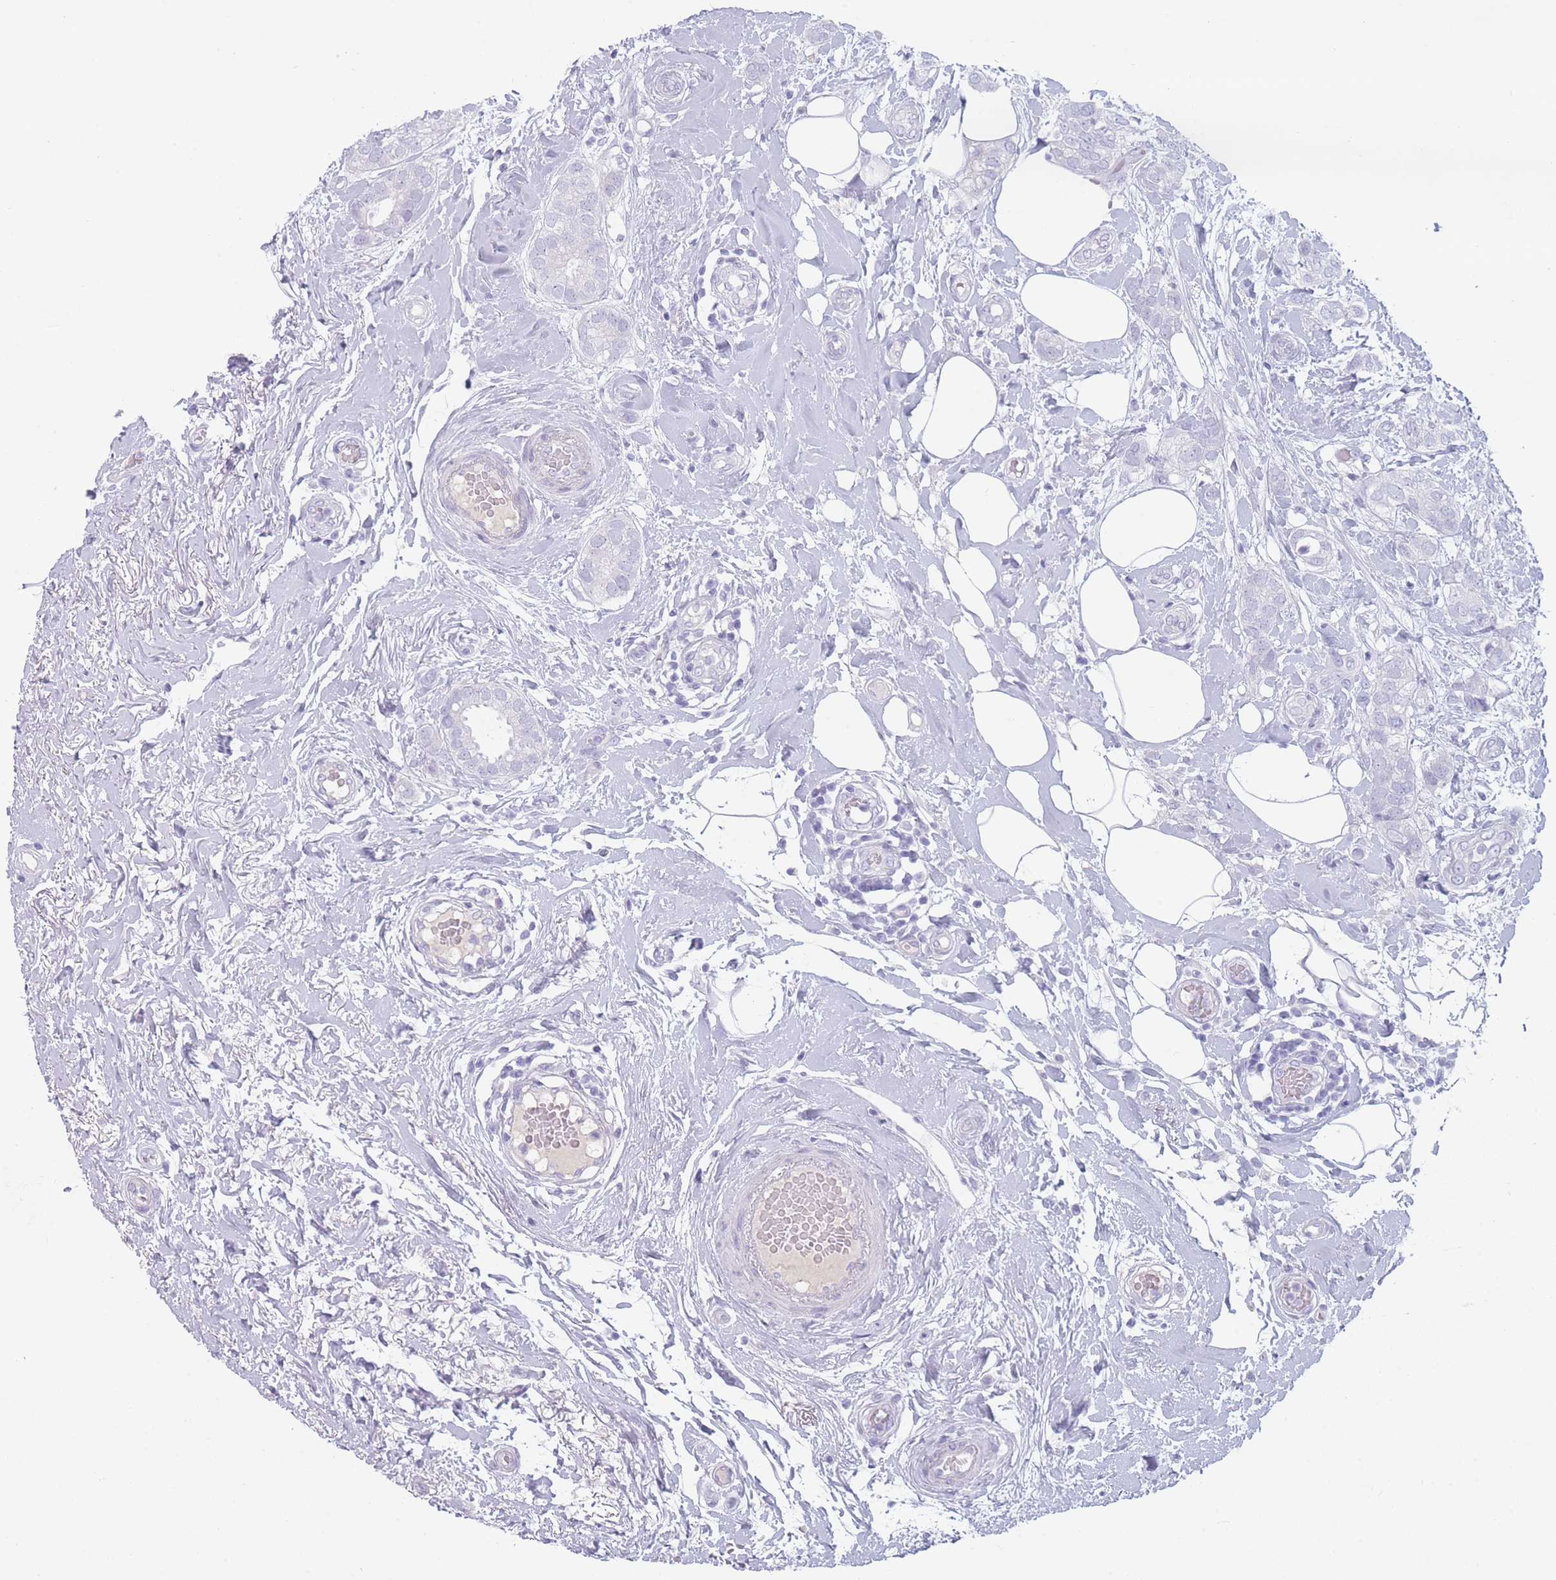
{"staining": {"intensity": "negative", "quantity": "none", "location": "none"}, "tissue": "breast cancer", "cell_type": "Tumor cells", "image_type": "cancer", "snomed": [{"axis": "morphology", "description": "Duct carcinoma"}, {"axis": "topography", "description": "Breast"}], "caption": "Histopathology image shows no protein expression in tumor cells of breast infiltrating ductal carcinoma tissue.", "gene": "GPR12", "patient": {"sex": "female", "age": 73}}